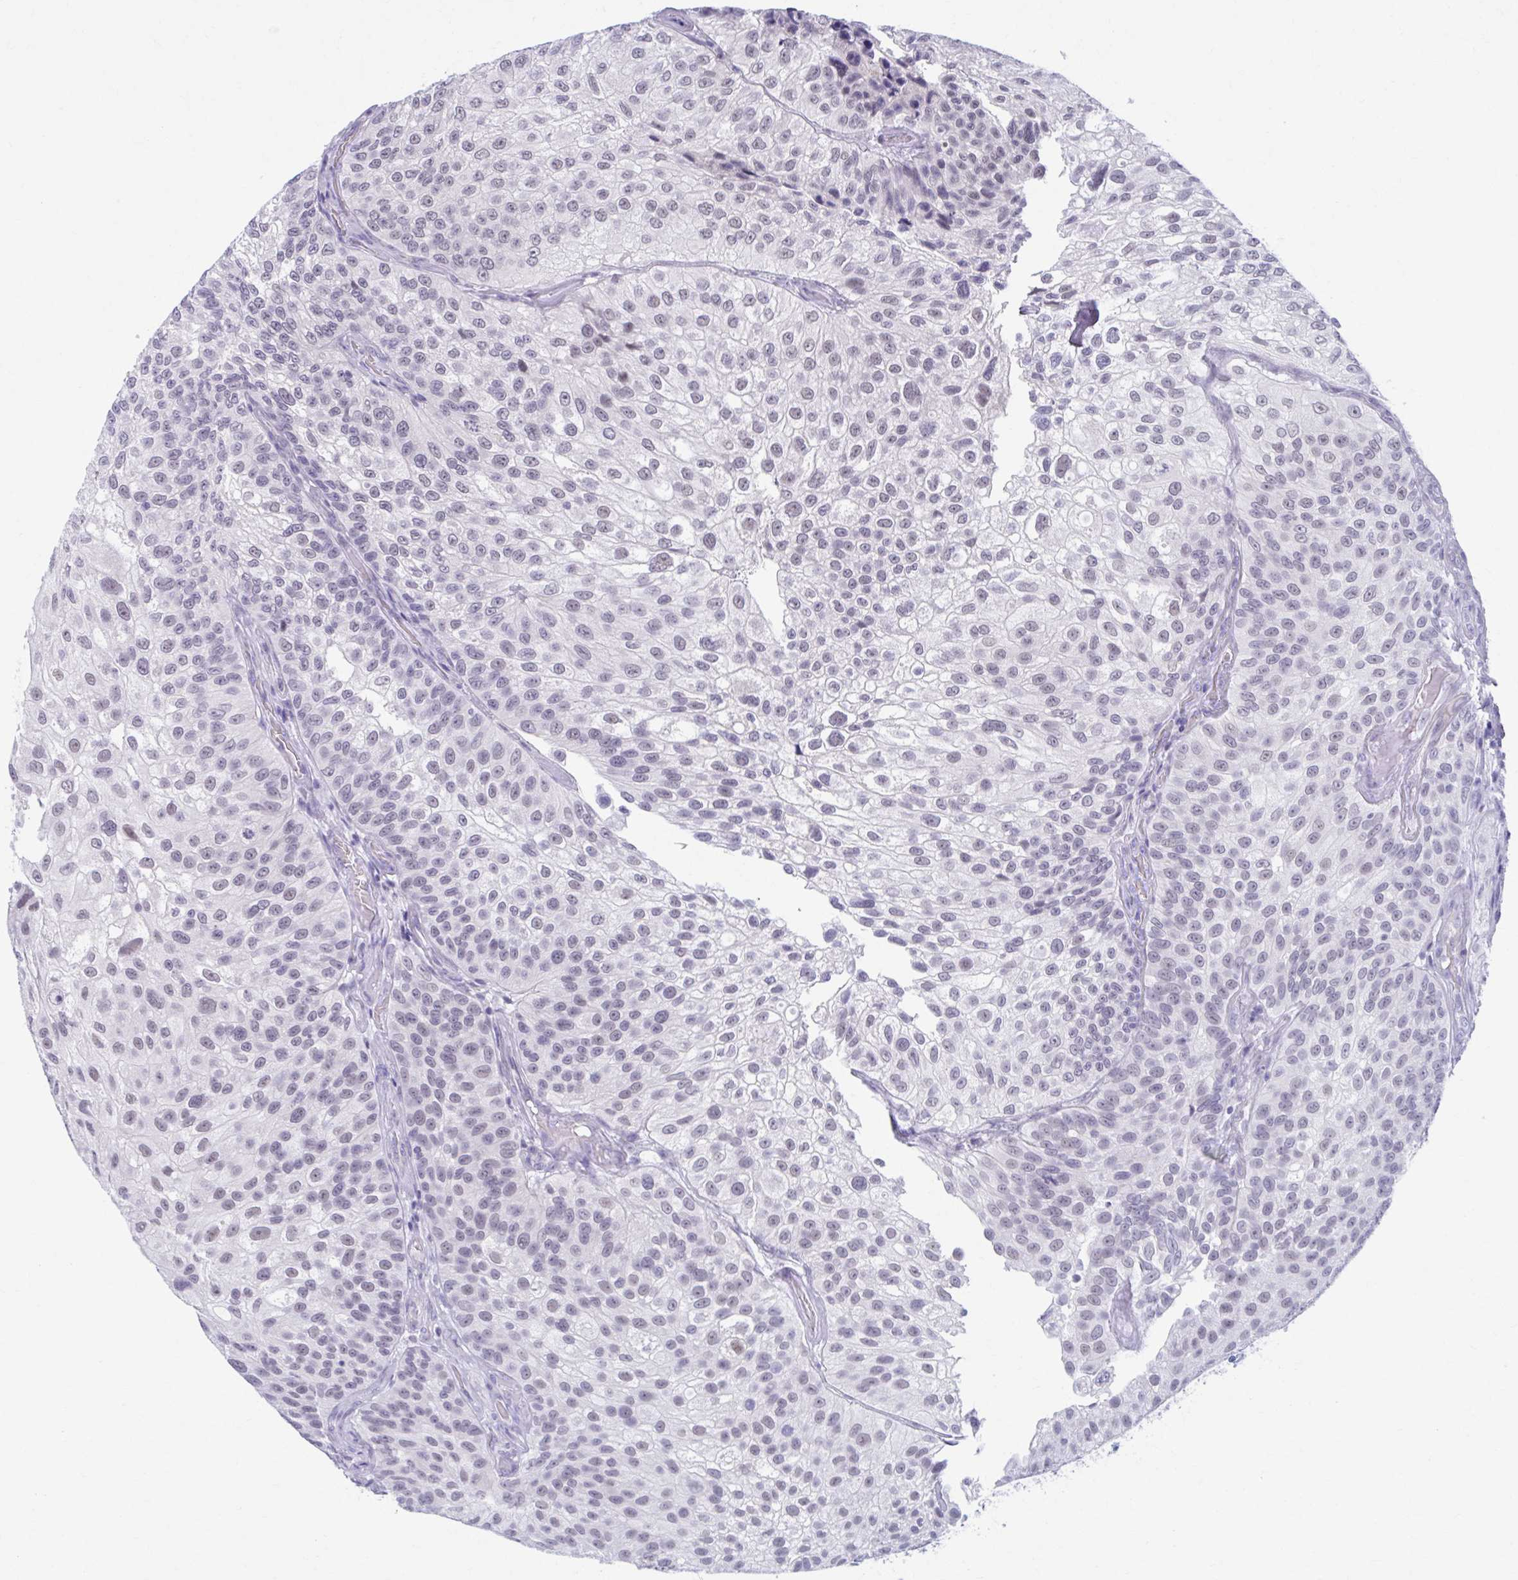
{"staining": {"intensity": "weak", "quantity": "25%-75%", "location": "nuclear"}, "tissue": "urothelial cancer", "cell_type": "Tumor cells", "image_type": "cancer", "snomed": [{"axis": "morphology", "description": "Urothelial carcinoma, NOS"}, {"axis": "topography", "description": "Urinary bladder"}], "caption": "Immunohistochemical staining of human transitional cell carcinoma exhibits low levels of weak nuclear staining in approximately 25%-75% of tumor cells.", "gene": "CCDC105", "patient": {"sex": "male", "age": 87}}